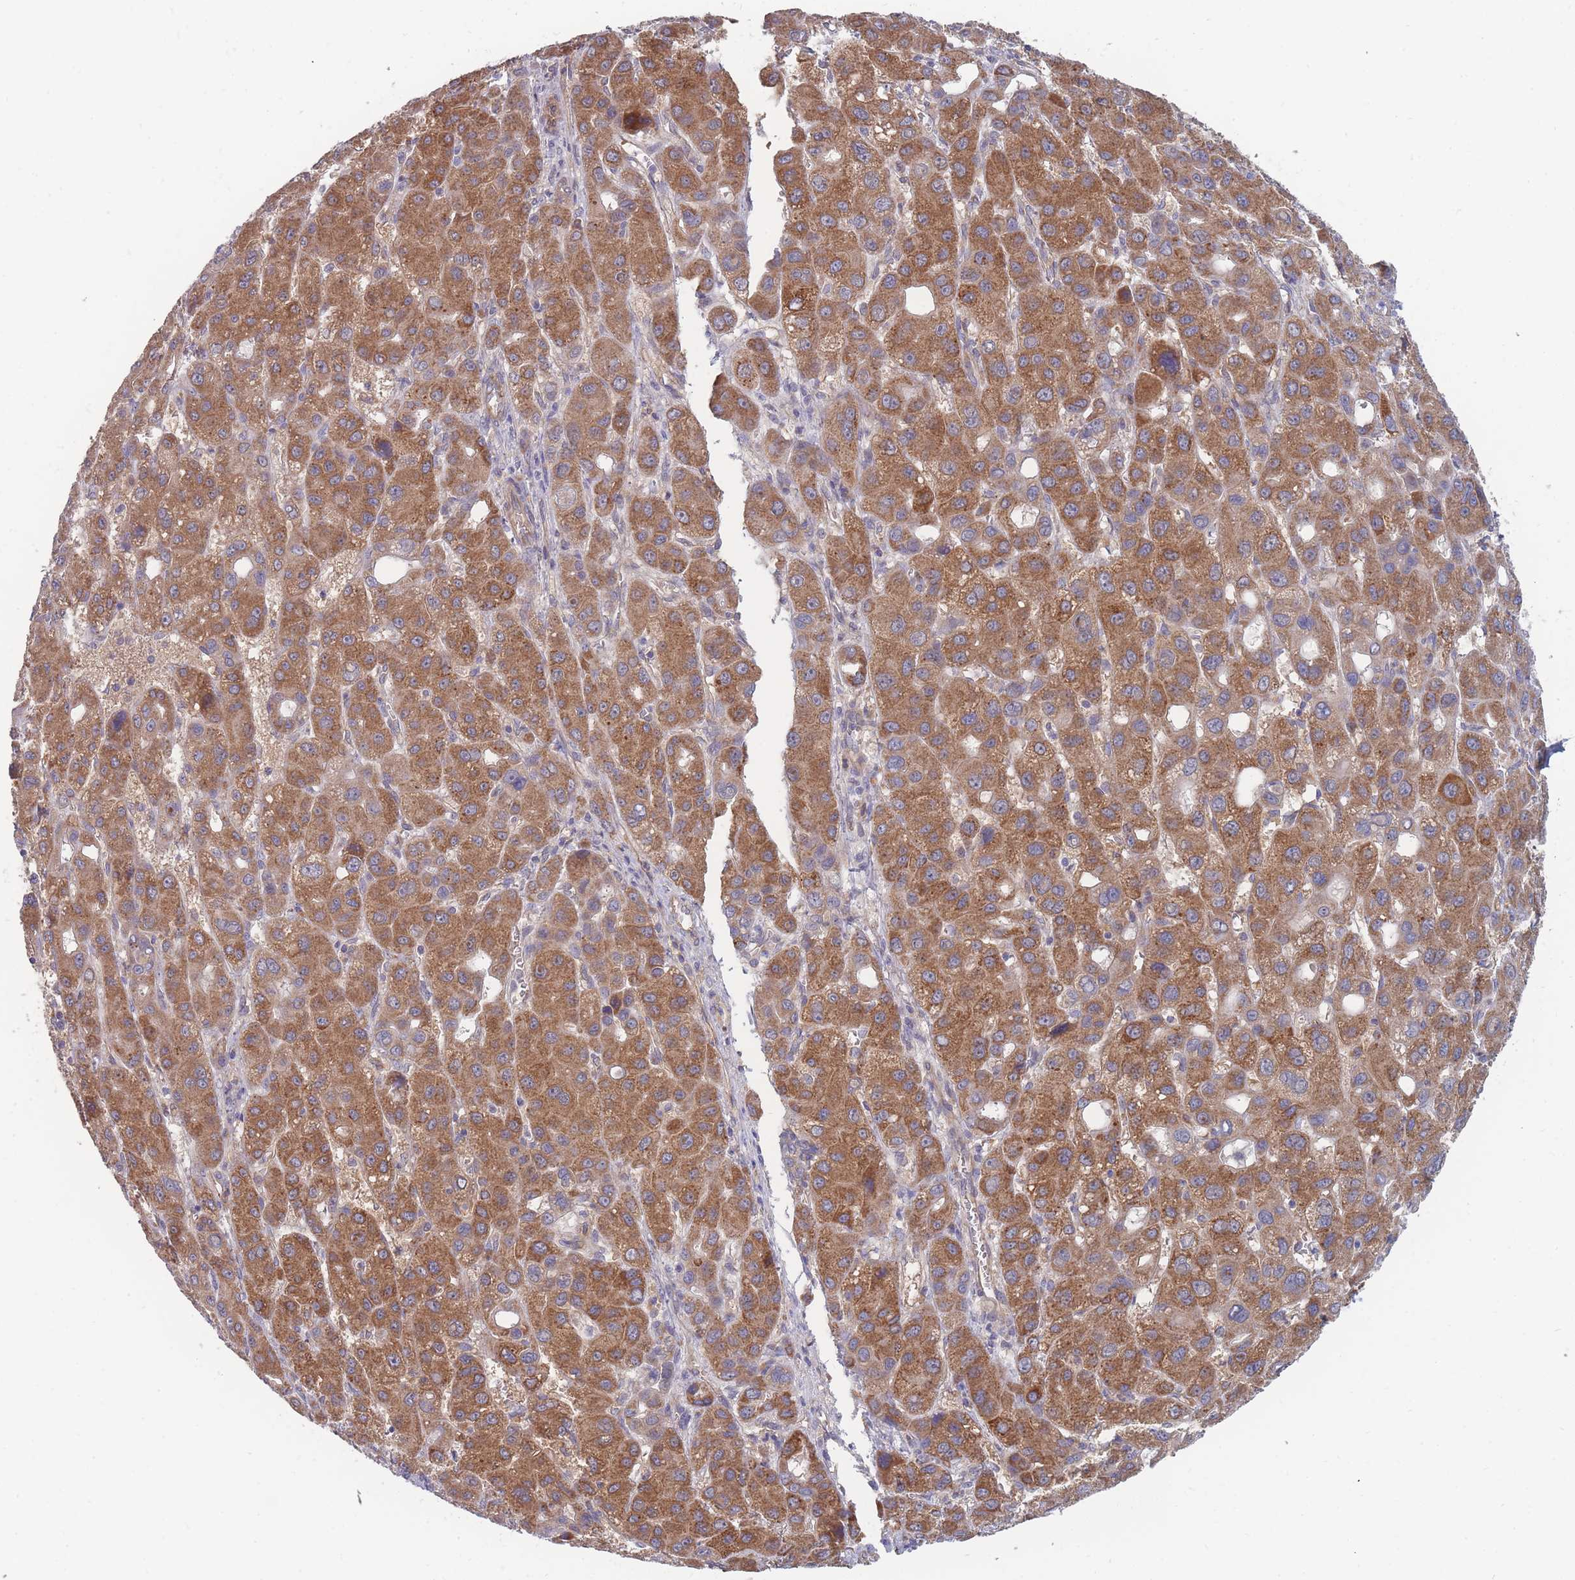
{"staining": {"intensity": "moderate", "quantity": ">75%", "location": "cytoplasmic/membranous"}, "tissue": "liver cancer", "cell_type": "Tumor cells", "image_type": "cancer", "snomed": [{"axis": "morphology", "description": "Carcinoma, Hepatocellular, NOS"}, {"axis": "topography", "description": "Liver"}], "caption": "Immunohistochemistry (IHC) of human liver cancer (hepatocellular carcinoma) reveals medium levels of moderate cytoplasmic/membranous staining in approximately >75% of tumor cells. The protein is stained brown, and the nuclei are stained in blue (DAB IHC with brightfield microscopy, high magnification).", "gene": "NUB1", "patient": {"sex": "male", "age": 55}}